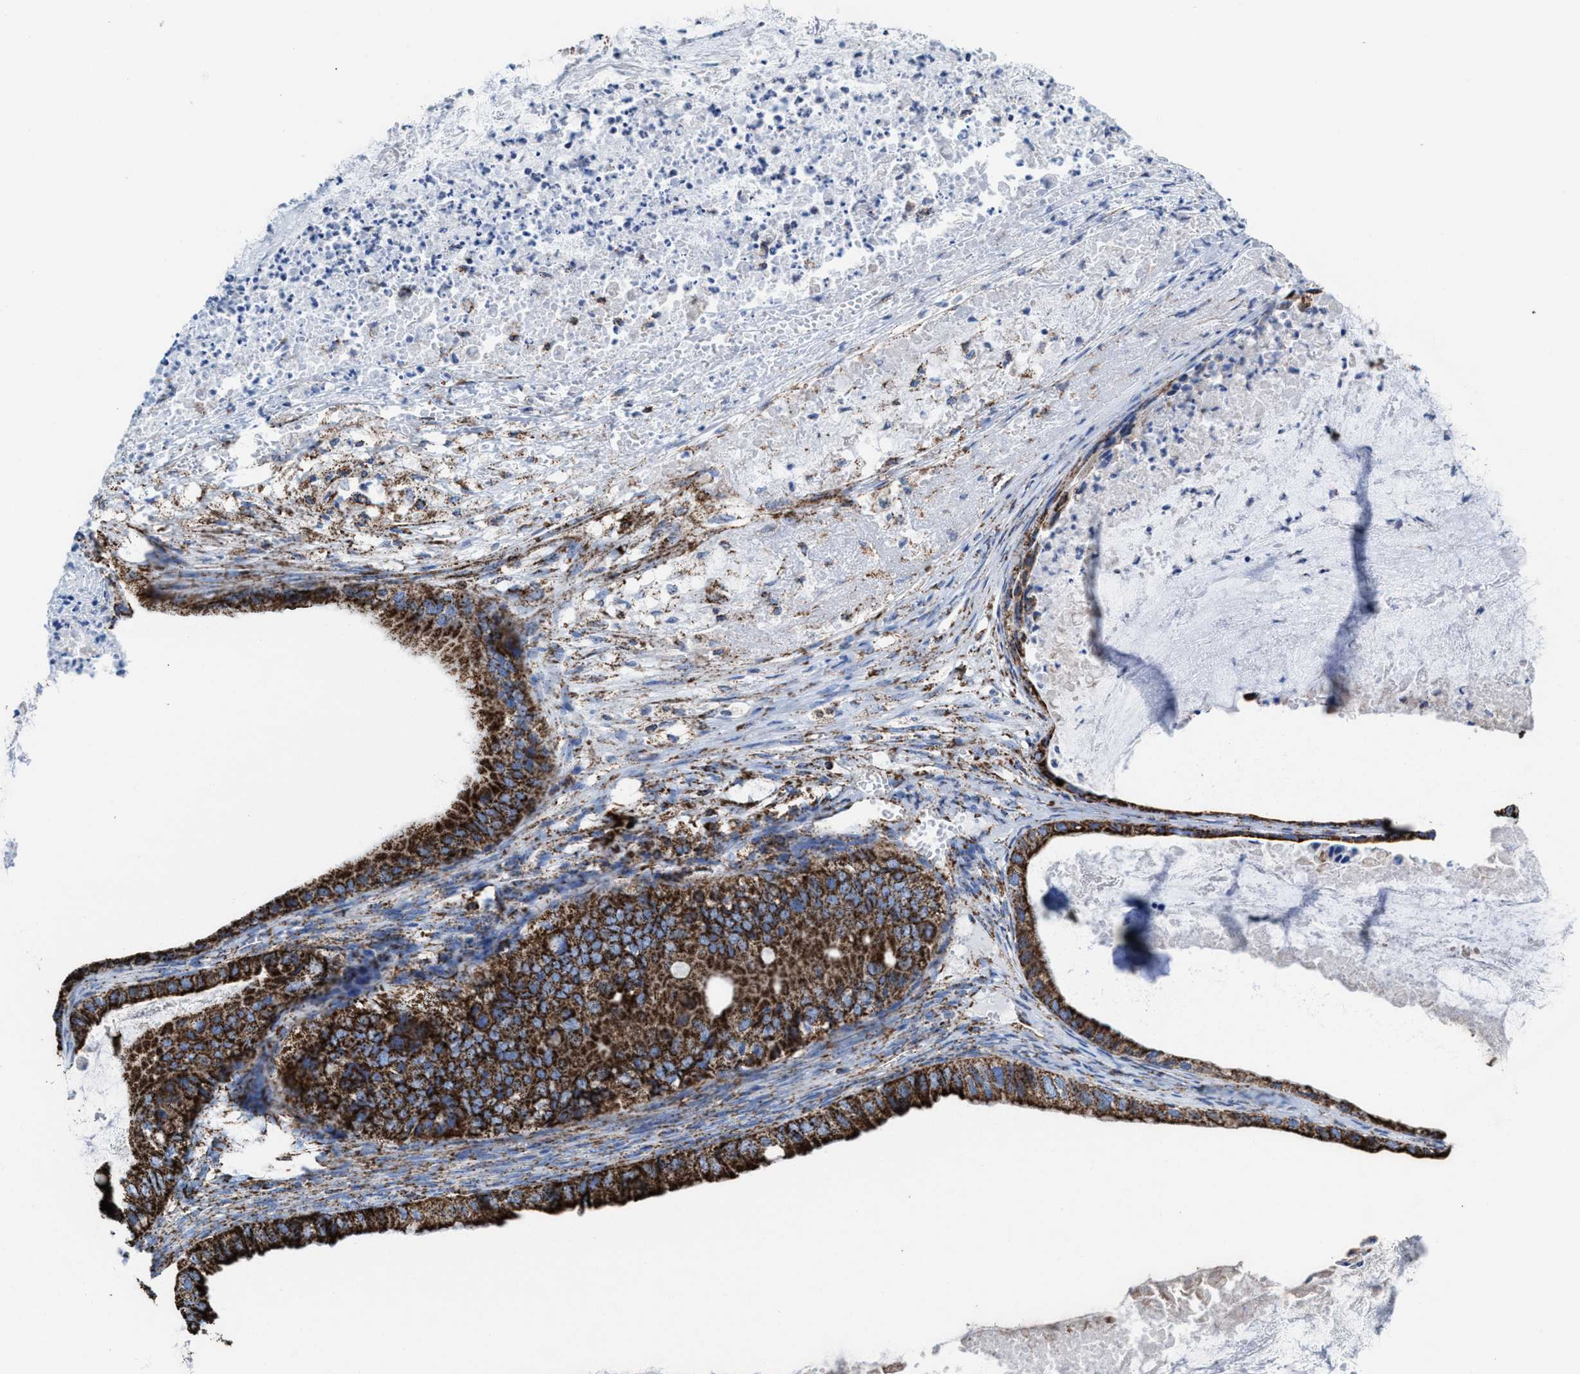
{"staining": {"intensity": "strong", "quantity": ">75%", "location": "cytoplasmic/membranous"}, "tissue": "ovarian cancer", "cell_type": "Tumor cells", "image_type": "cancer", "snomed": [{"axis": "morphology", "description": "Cystadenocarcinoma, mucinous, NOS"}, {"axis": "topography", "description": "Ovary"}], "caption": "An IHC image of tumor tissue is shown. Protein staining in brown highlights strong cytoplasmic/membranous positivity in mucinous cystadenocarcinoma (ovarian) within tumor cells. (DAB = brown stain, brightfield microscopy at high magnification).", "gene": "ECHS1", "patient": {"sex": "female", "age": 80}}